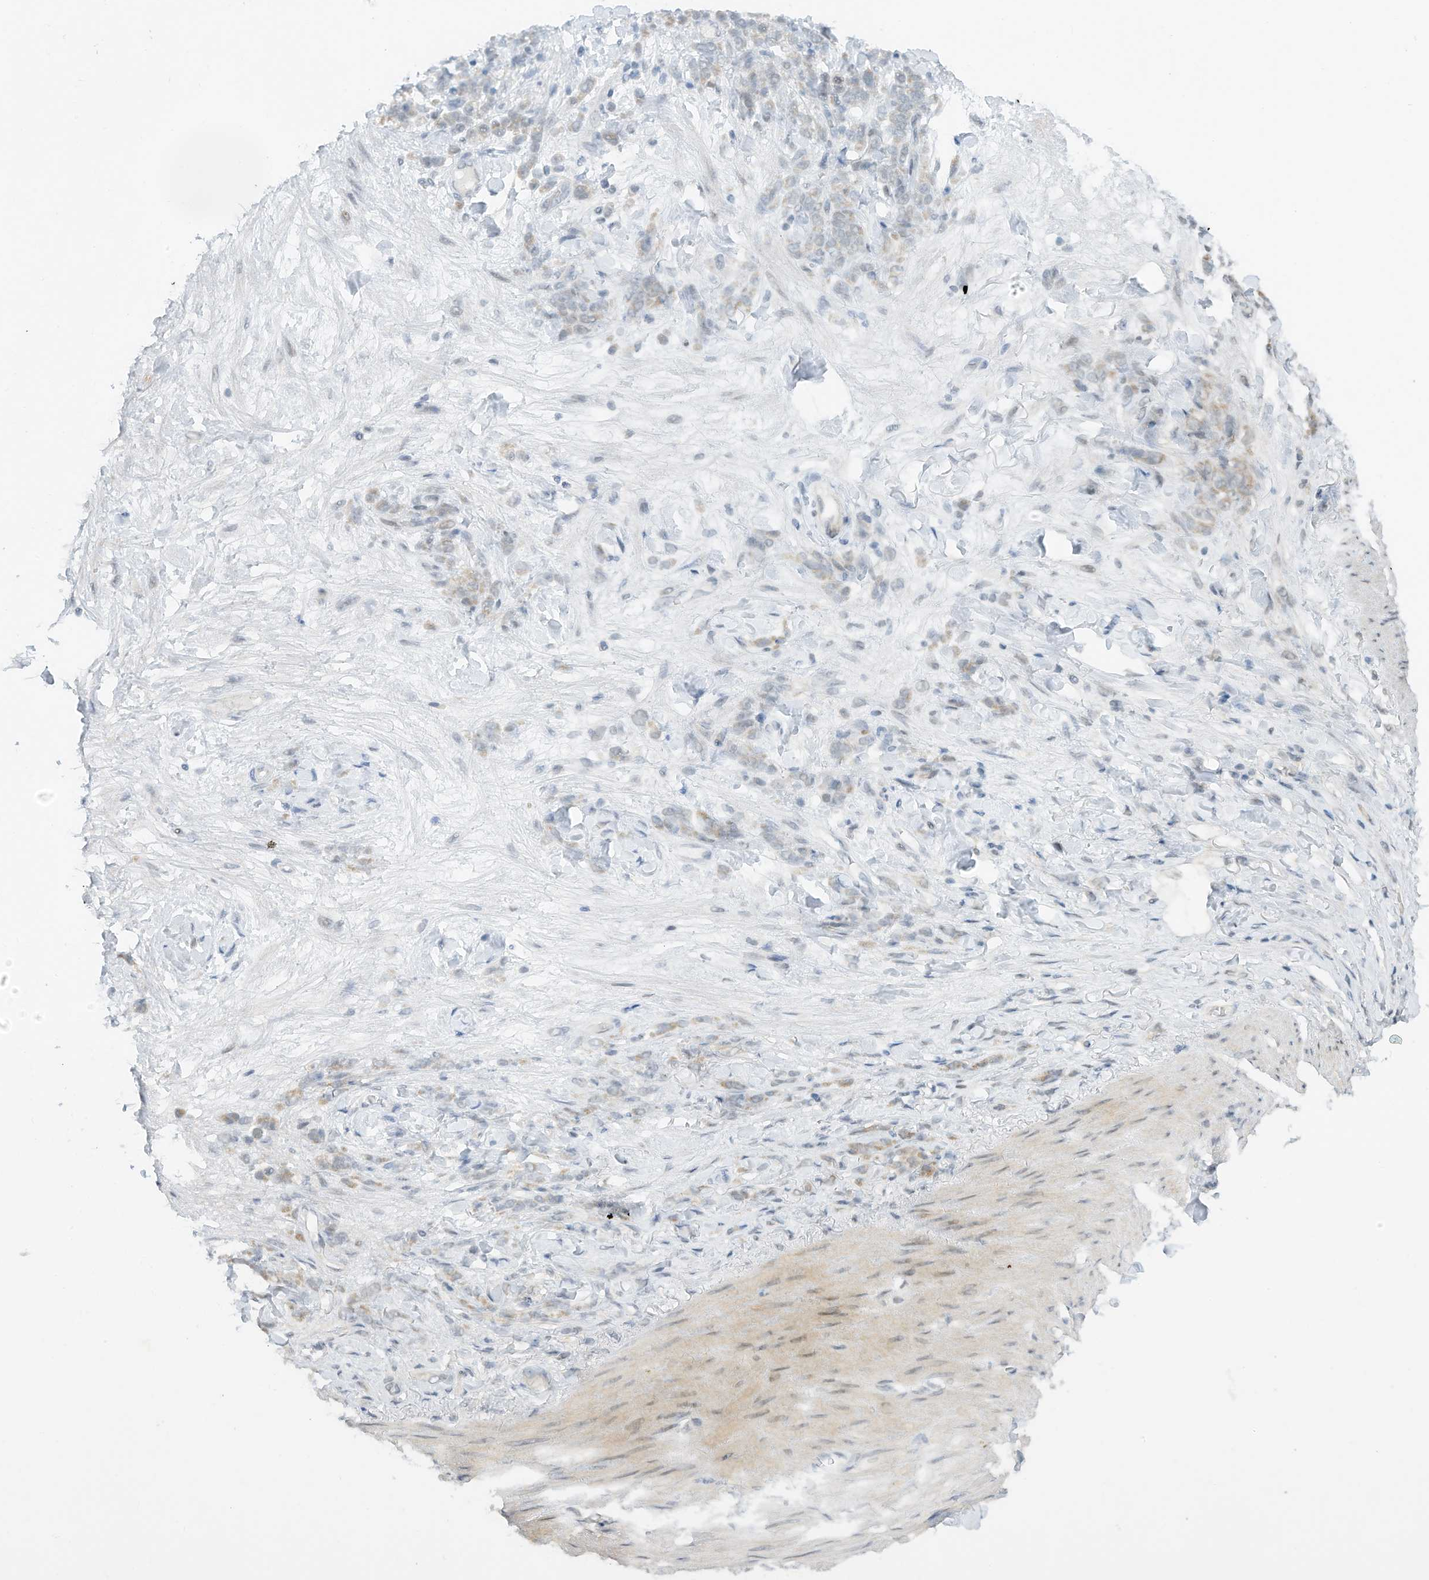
{"staining": {"intensity": "negative", "quantity": "none", "location": "none"}, "tissue": "stomach cancer", "cell_type": "Tumor cells", "image_type": "cancer", "snomed": [{"axis": "morphology", "description": "Normal tissue, NOS"}, {"axis": "morphology", "description": "Adenocarcinoma, NOS"}, {"axis": "topography", "description": "Stomach"}], "caption": "High power microscopy histopathology image of an immunohistochemistry histopathology image of stomach cancer (adenocarcinoma), revealing no significant expression in tumor cells. (DAB (3,3'-diaminobenzidine) IHC with hematoxylin counter stain).", "gene": "AURKAIP1", "patient": {"sex": "male", "age": 82}}